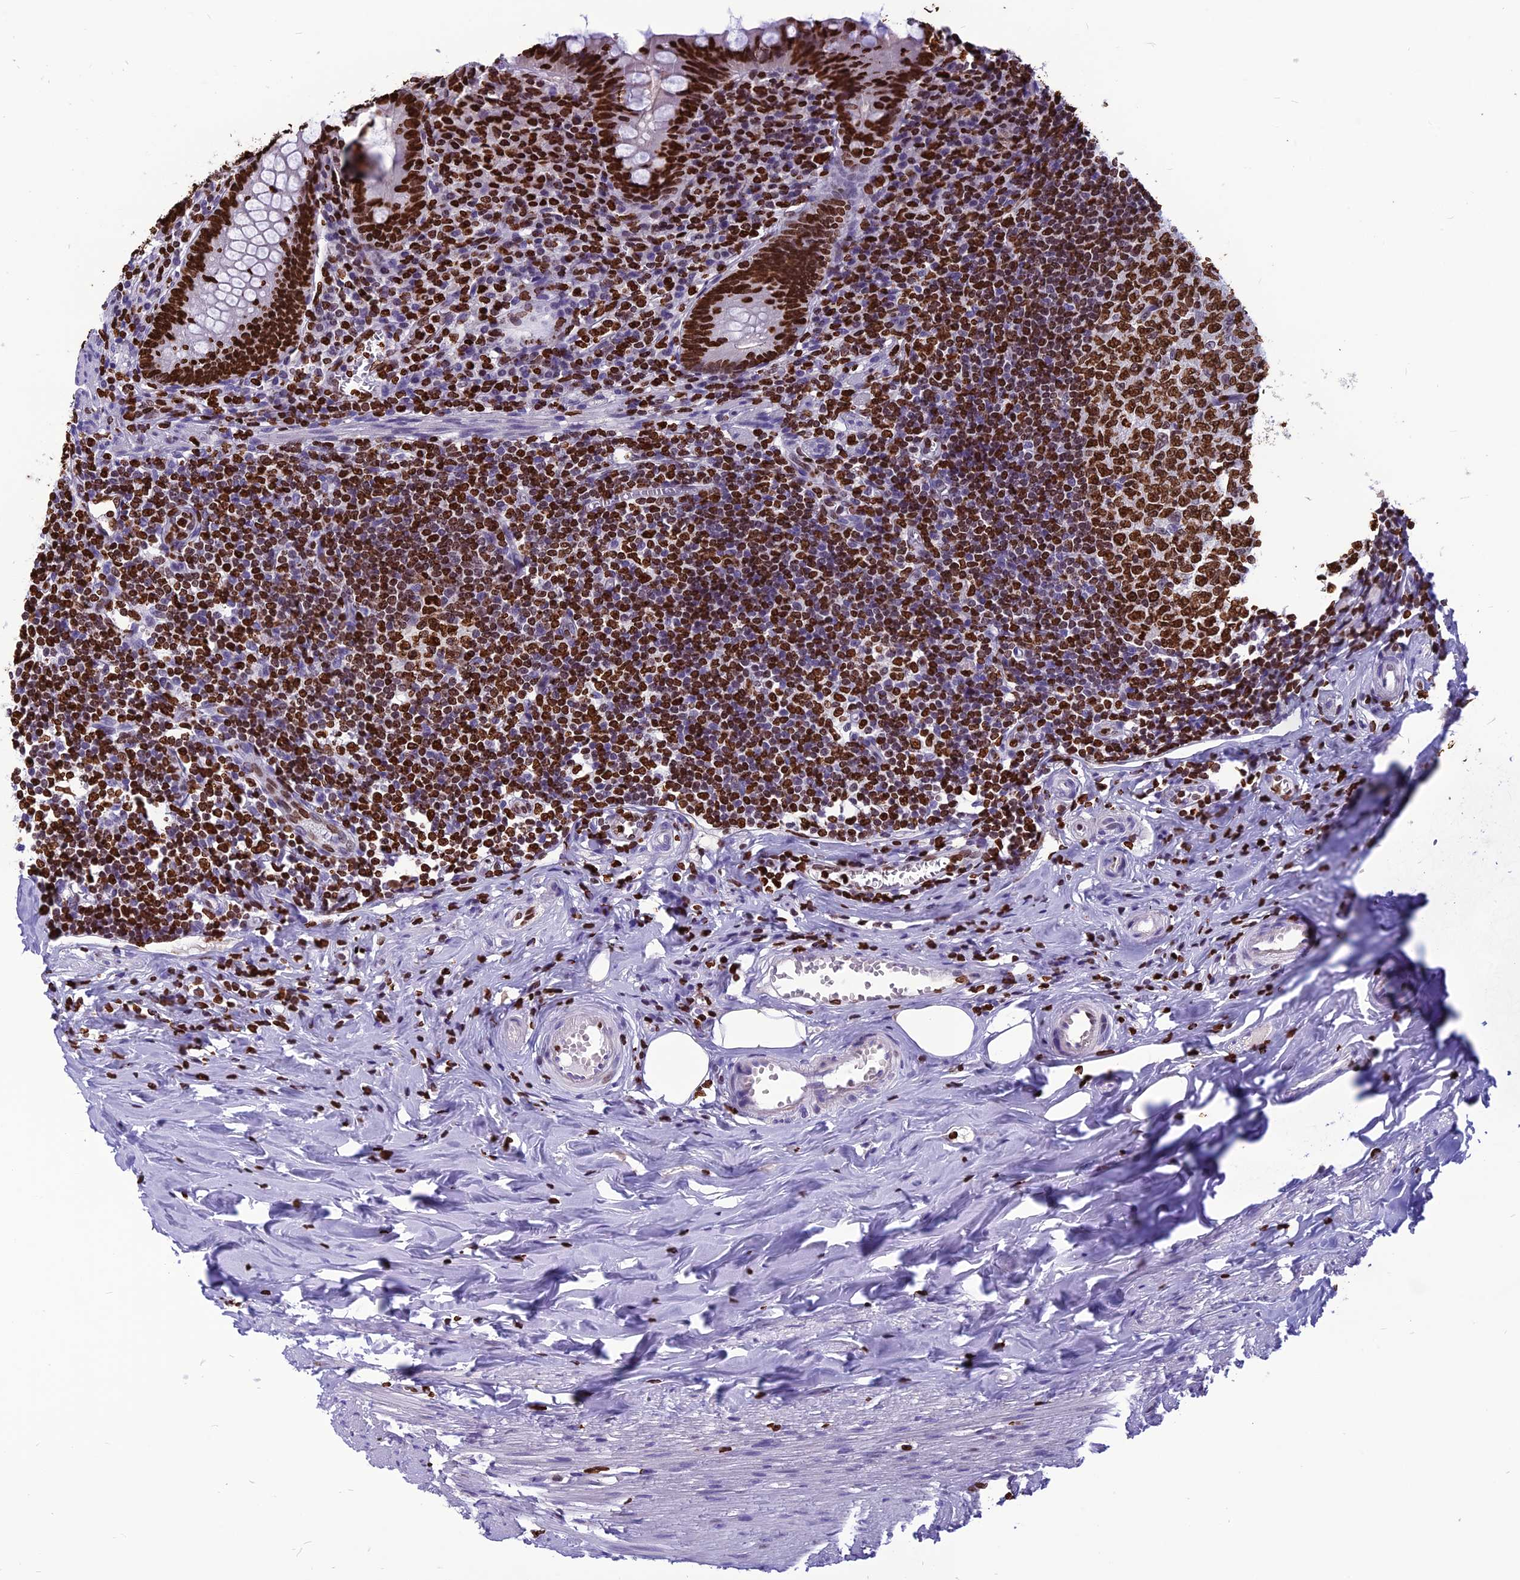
{"staining": {"intensity": "strong", "quantity": ">75%", "location": "nuclear"}, "tissue": "appendix", "cell_type": "Glandular cells", "image_type": "normal", "snomed": [{"axis": "morphology", "description": "Normal tissue, NOS"}, {"axis": "topography", "description": "Appendix"}], "caption": "A high-resolution micrograph shows immunohistochemistry (IHC) staining of normal appendix, which displays strong nuclear staining in approximately >75% of glandular cells. (DAB (3,3'-diaminobenzidine) IHC with brightfield microscopy, high magnification).", "gene": "AKAP17A", "patient": {"sex": "female", "age": 51}}